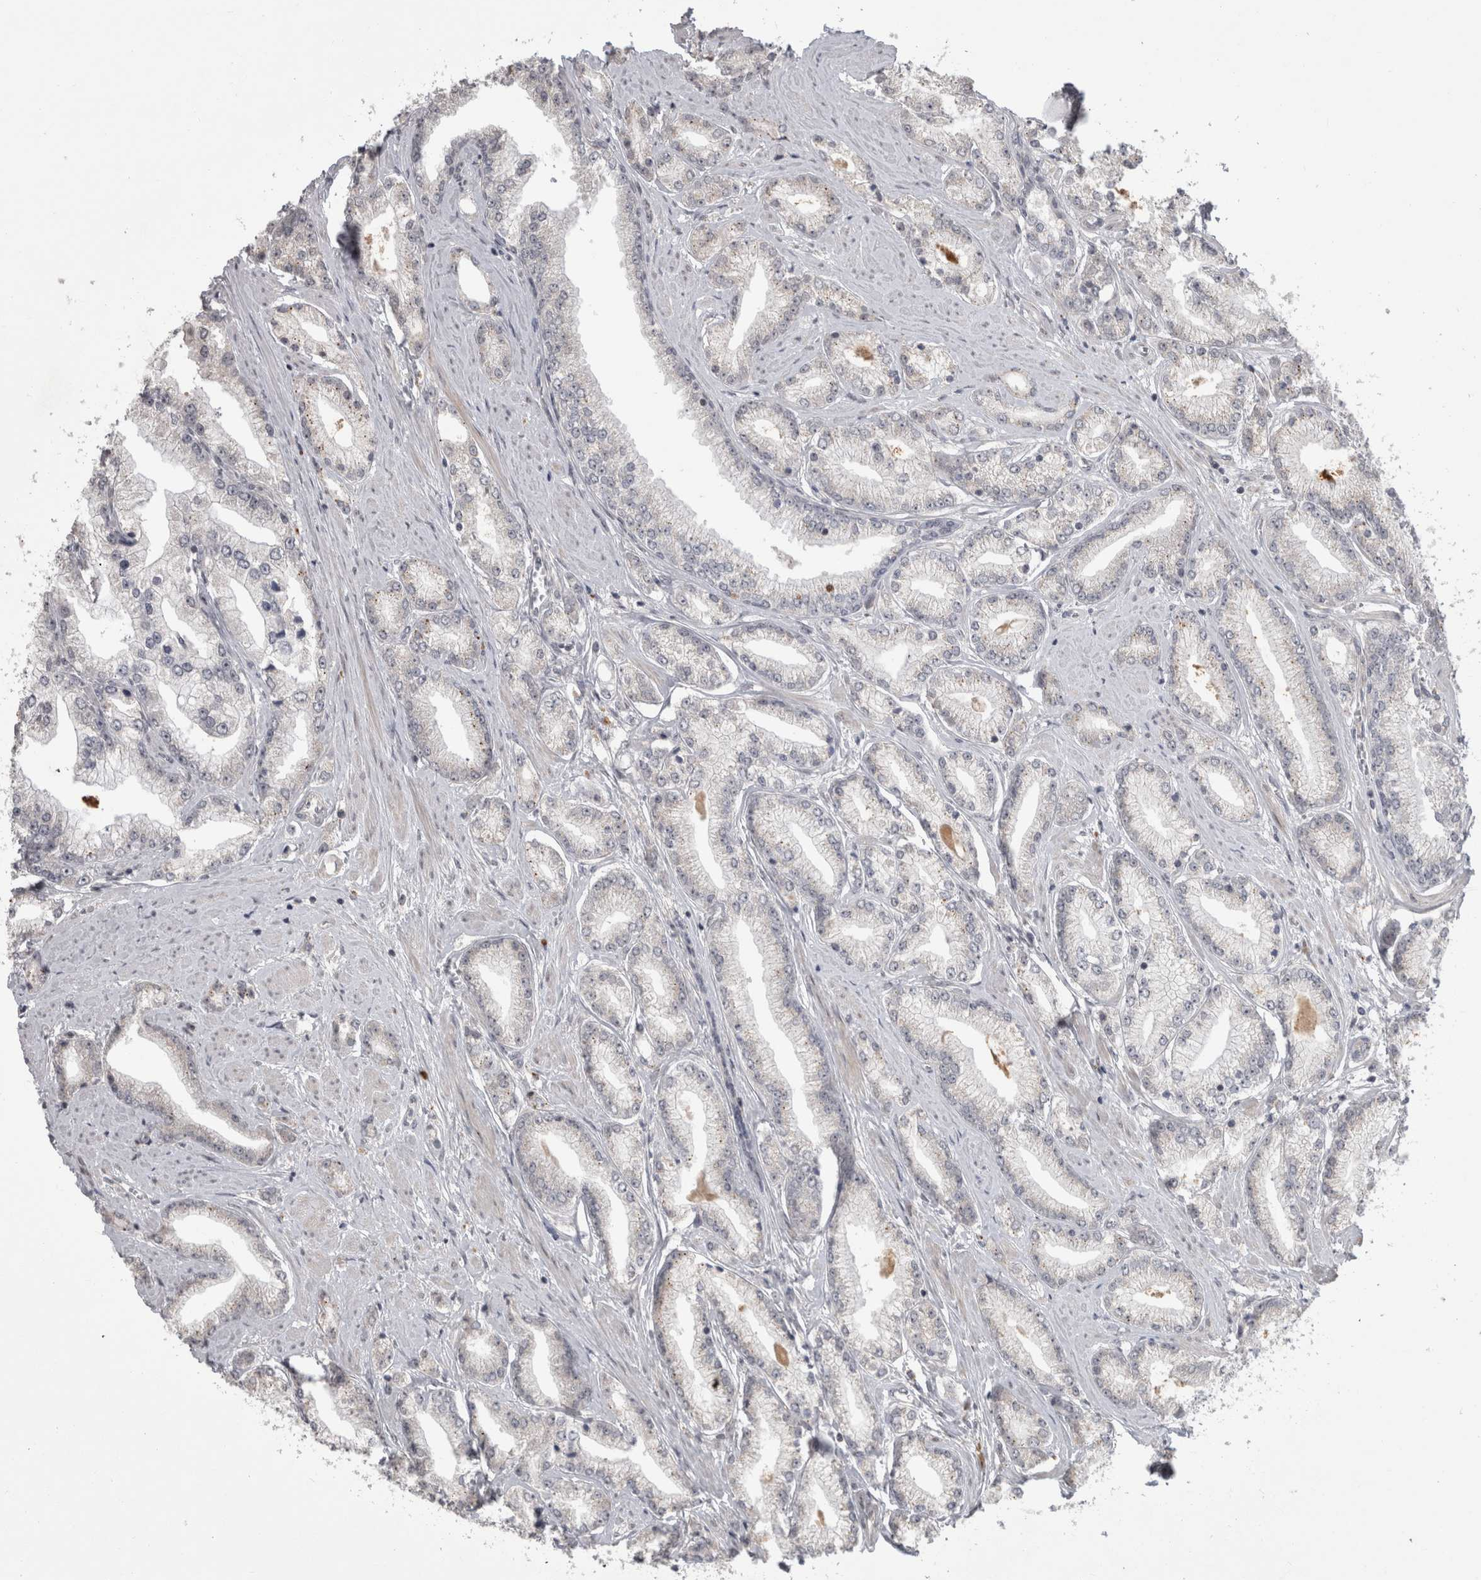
{"staining": {"intensity": "negative", "quantity": "none", "location": "none"}, "tissue": "prostate cancer", "cell_type": "Tumor cells", "image_type": "cancer", "snomed": [{"axis": "morphology", "description": "Adenocarcinoma, Low grade"}, {"axis": "topography", "description": "Prostate"}], "caption": "Immunohistochemistry of adenocarcinoma (low-grade) (prostate) demonstrates no staining in tumor cells. (Immunohistochemistry, brightfield microscopy, high magnification).", "gene": "MTBP", "patient": {"sex": "male", "age": 62}}